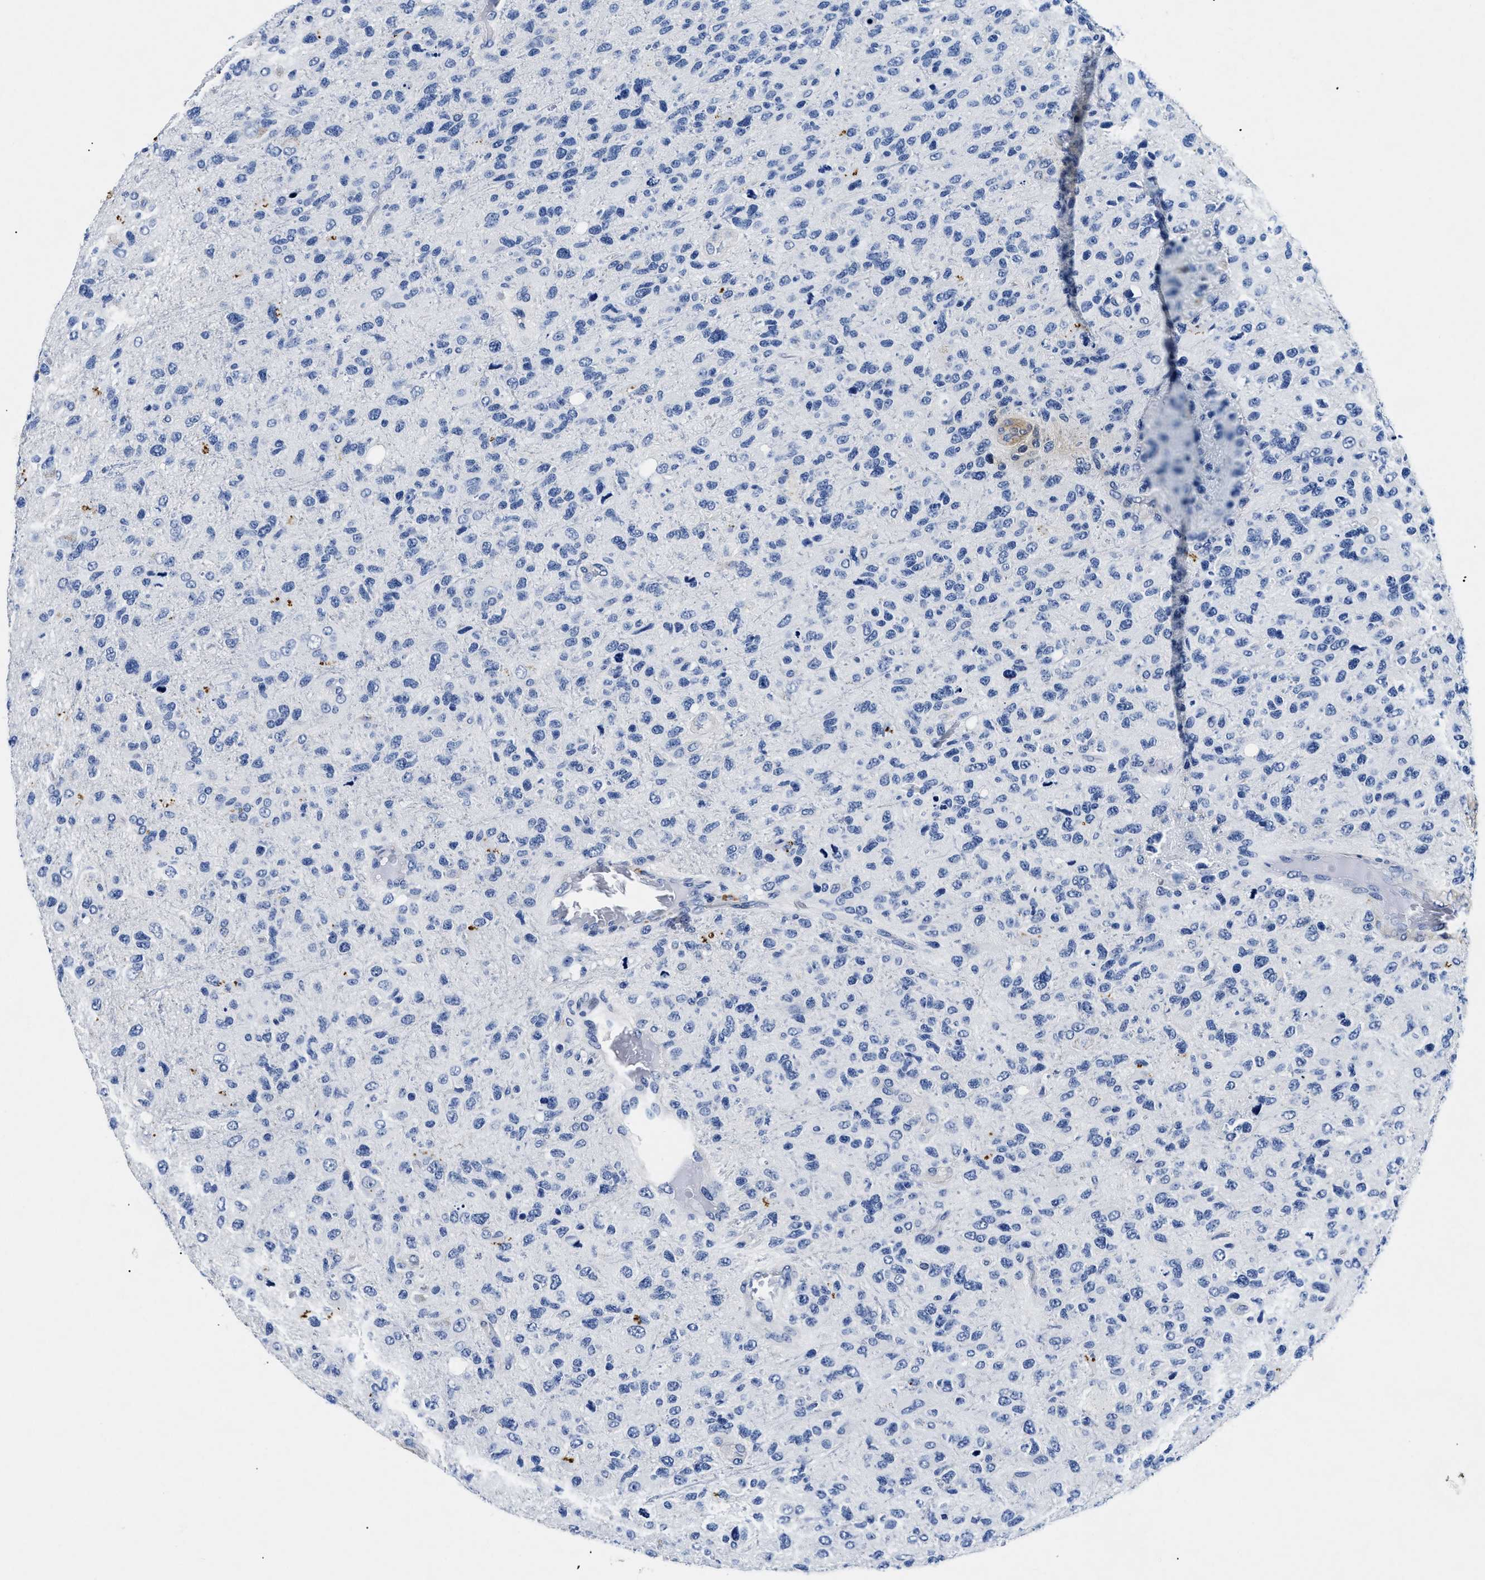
{"staining": {"intensity": "negative", "quantity": "none", "location": "none"}, "tissue": "glioma", "cell_type": "Tumor cells", "image_type": "cancer", "snomed": [{"axis": "morphology", "description": "Glioma, malignant, High grade"}, {"axis": "topography", "description": "Brain"}], "caption": "Tumor cells show no significant protein expression in malignant glioma (high-grade).", "gene": "LAMA3", "patient": {"sex": "female", "age": 58}}